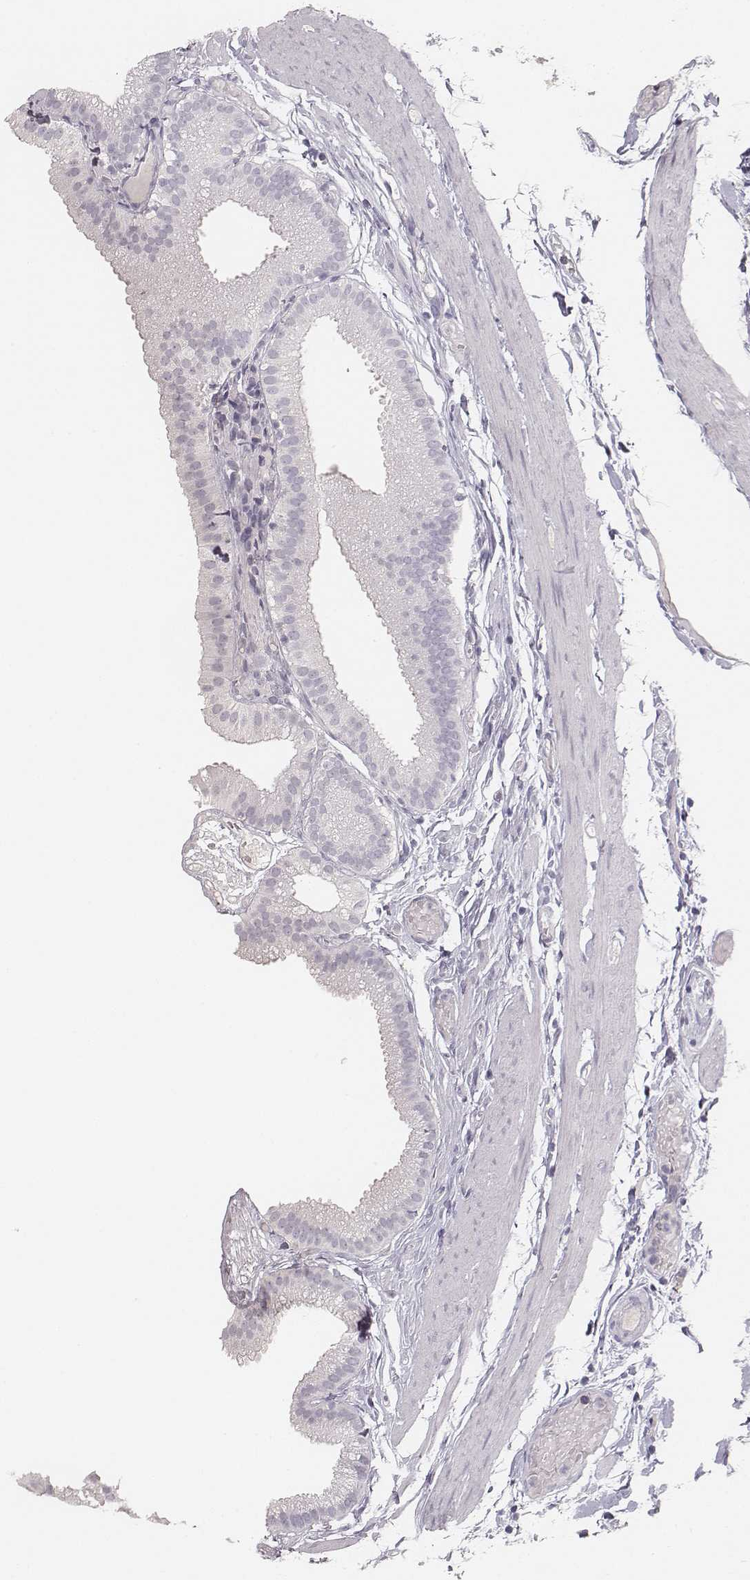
{"staining": {"intensity": "negative", "quantity": "none", "location": "none"}, "tissue": "gallbladder", "cell_type": "Glandular cells", "image_type": "normal", "snomed": [{"axis": "morphology", "description": "Normal tissue, NOS"}, {"axis": "topography", "description": "Gallbladder"}], "caption": "Immunohistochemistry (IHC) of normal gallbladder demonstrates no staining in glandular cells. The staining is performed using DAB brown chromogen with nuclei counter-stained in using hematoxylin.", "gene": "MYH6", "patient": {"sex": "female", "age": 45}}